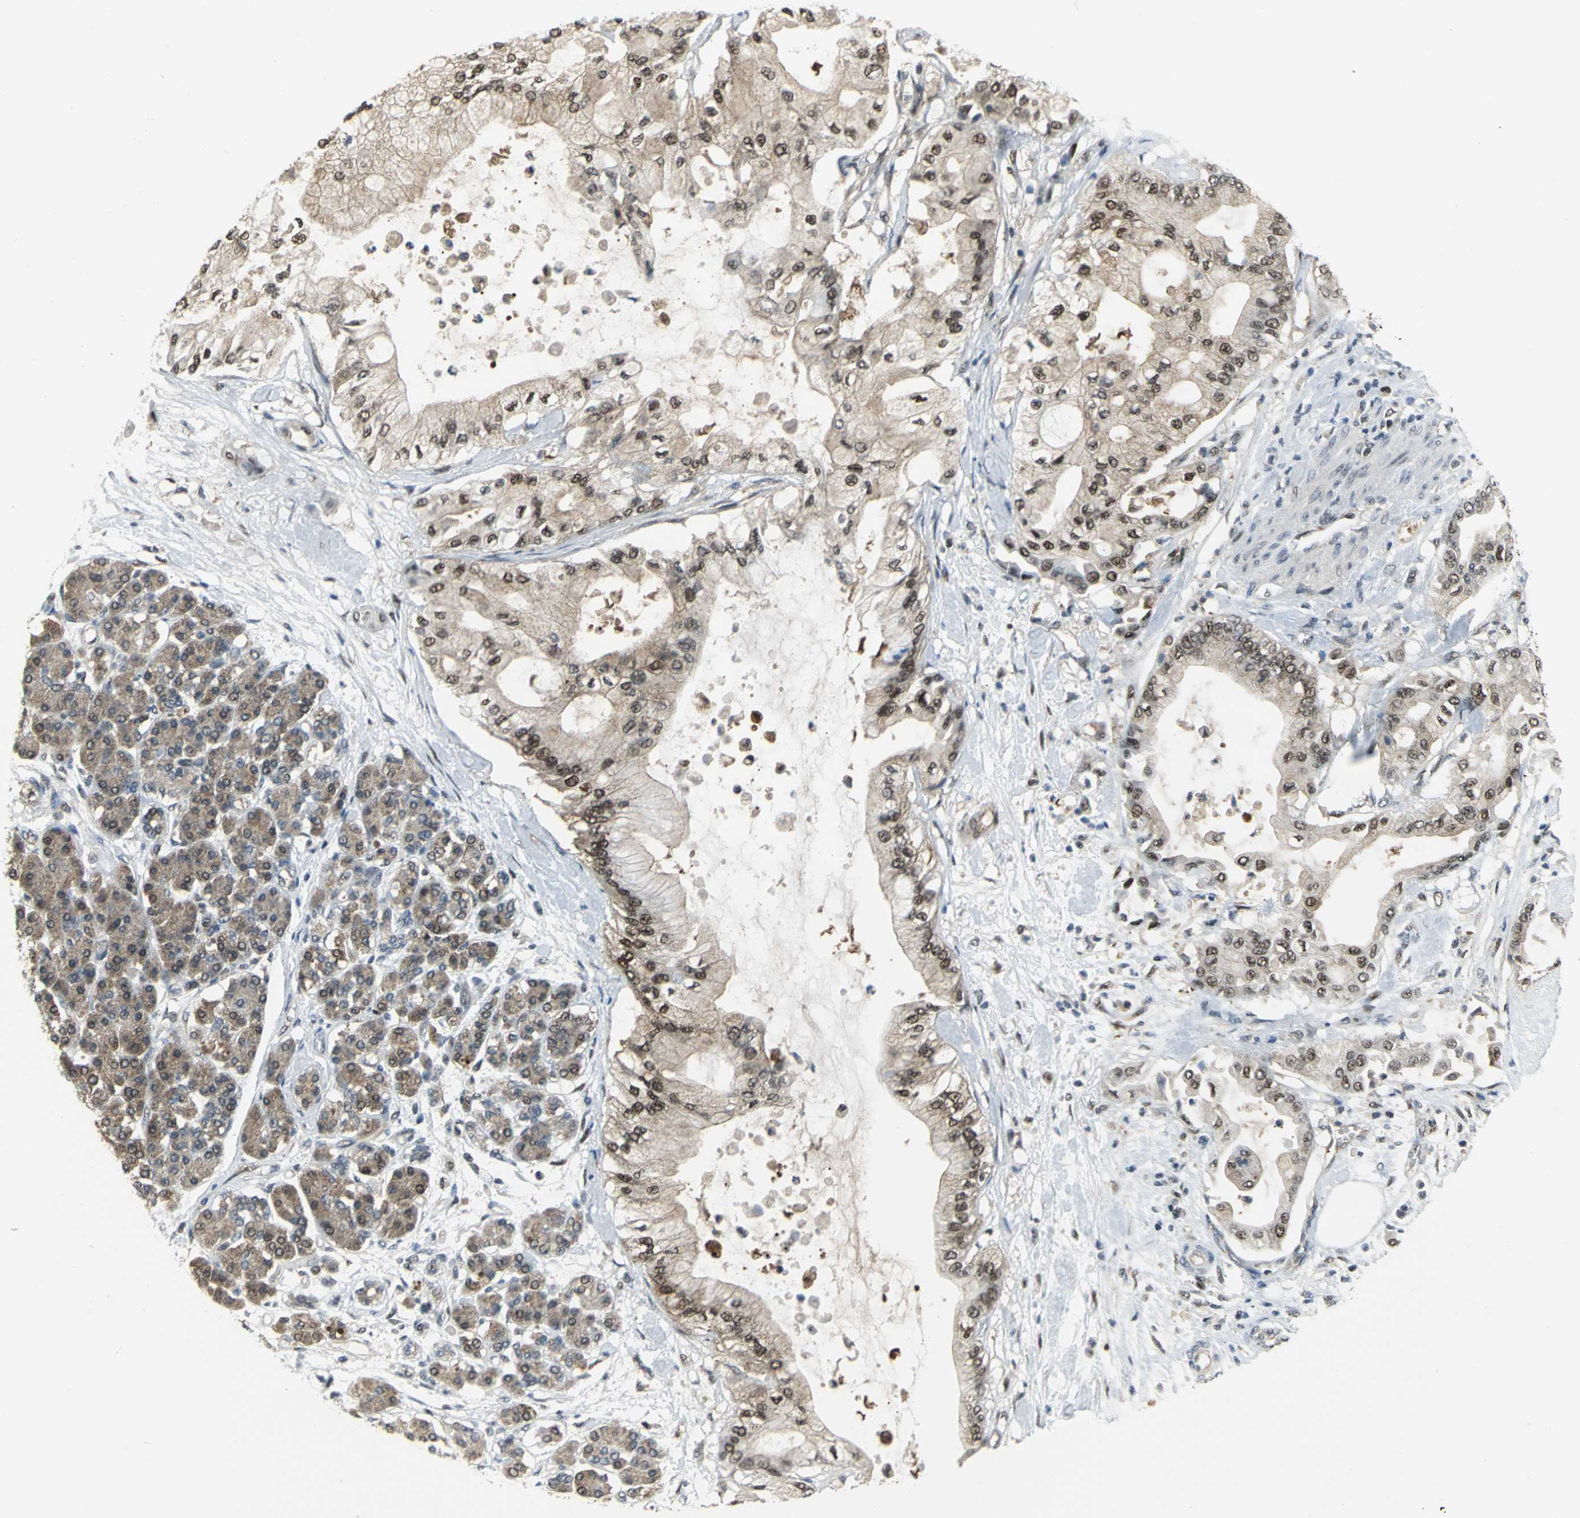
{"staining": {"intensity": "moderate", "quantity": "25%-75%", "location": "nuclear"}, "tissue": "pancreatic cancer", "cell_type": "Tumor cells", "image_type": "cancer", "snomed": [{"axis": "morphology", "description": "Adenocarcinoma, NOS"}, {"axis": "morphology", "description": "Adenocarcinoma, metastatic, NOS"}, {"axis": "topography", "description": "Lymph node"}, {"axis": "topography", "description": "Pancreas"}, {"axis": "topography", "description": "Duodenum"}], "caption": "Protein expression analysis of human pancreatic cancer (metastatic adenocarcinoma) reveals moderate nuclear expression in about 25%-75% of tumor cells. Using DAB (3,3'-diaminobenzidine) (brown) and hematoxylin (blue) stains, captured at high magnification using brightfield microscopy.", "gene": "PSMA4", "patient": {"sex": "female", "age": 64}}